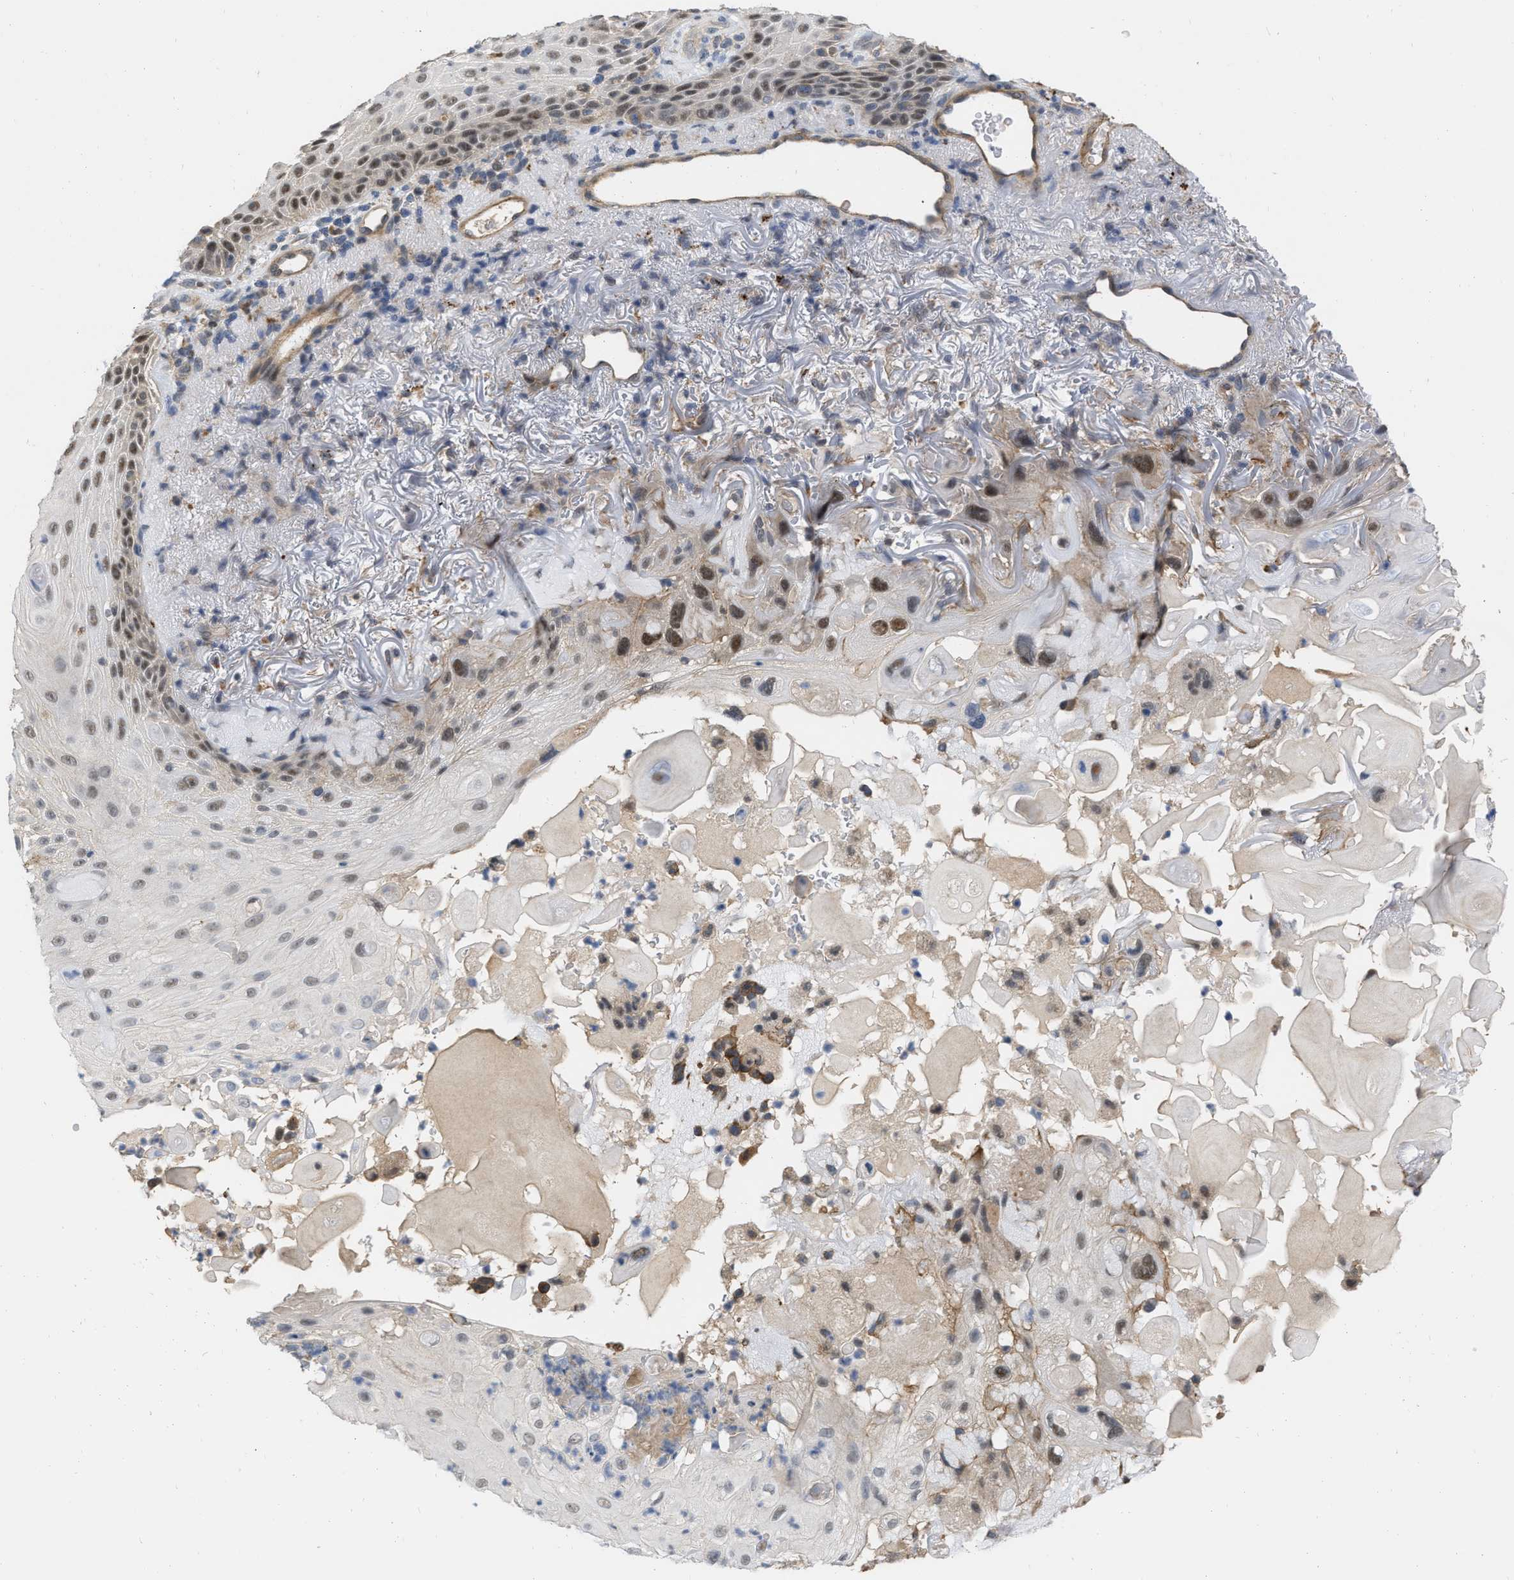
{"staining": {"intensity": "moderate", "quantity": "25%-75%", "location": "nuclear"}, "tissue": "skin cancer", "cell_type": "Tumor cells", "image_type": "cancer", "snomed": [{"axis": "morphology", "description": "Squamous cell carcinoma, NOS"}, {"axis": "topography", "description": "Skin"}], "caption": "Protein staining of squamous cell carcinoma (skin) tissue reveals moderate nuclear staining in approximately 25%-75% of tumor cells.", "gene": "NAPEPLD", "patient": {"sex": "female", "age": 77}}